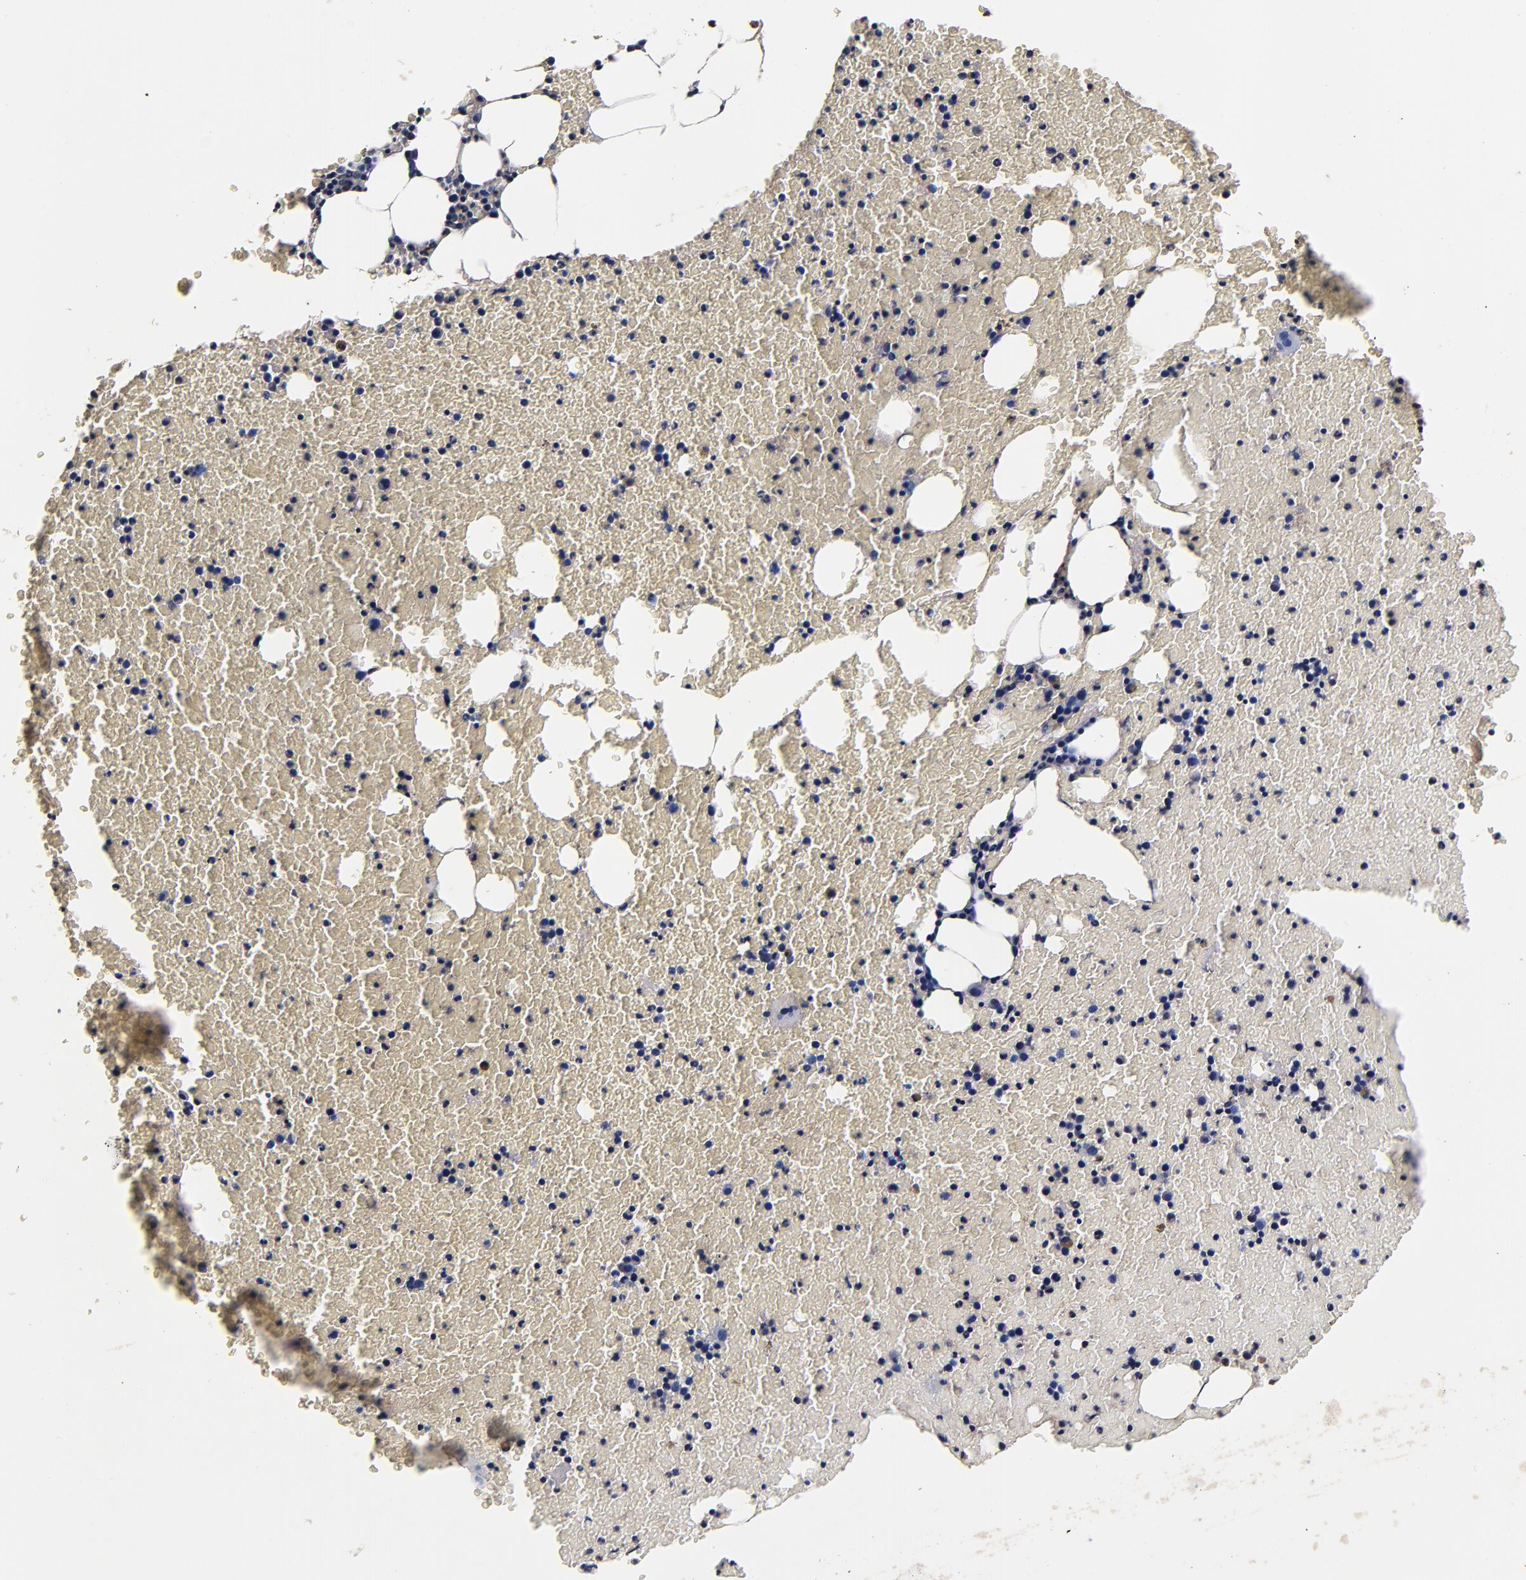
{"staining": {"intensity": "weak", "quantity": "<25%", "location": "cytoplasmic/membranous"}, "tissue": "bone marrow", "cell_type": "Hematopoietic cells", "image_type": "normal", "snomed": [{"axis": "morphology", "description": "Normal tissue, NOS"}, {"axis": "topography", "description": "Bone marrow"}], "caption": "High power microscopy micrograph of an IHC histopathology image of benign bone marrow, revealing no significant staining in hematopoietic cells. (Stains: DAB IHC with hematoxylin counter stain, Microscopy: brightfield microscopy at high magnification).", "gene": "MMP15", "patient": {"sex": "female", "age": 84}}